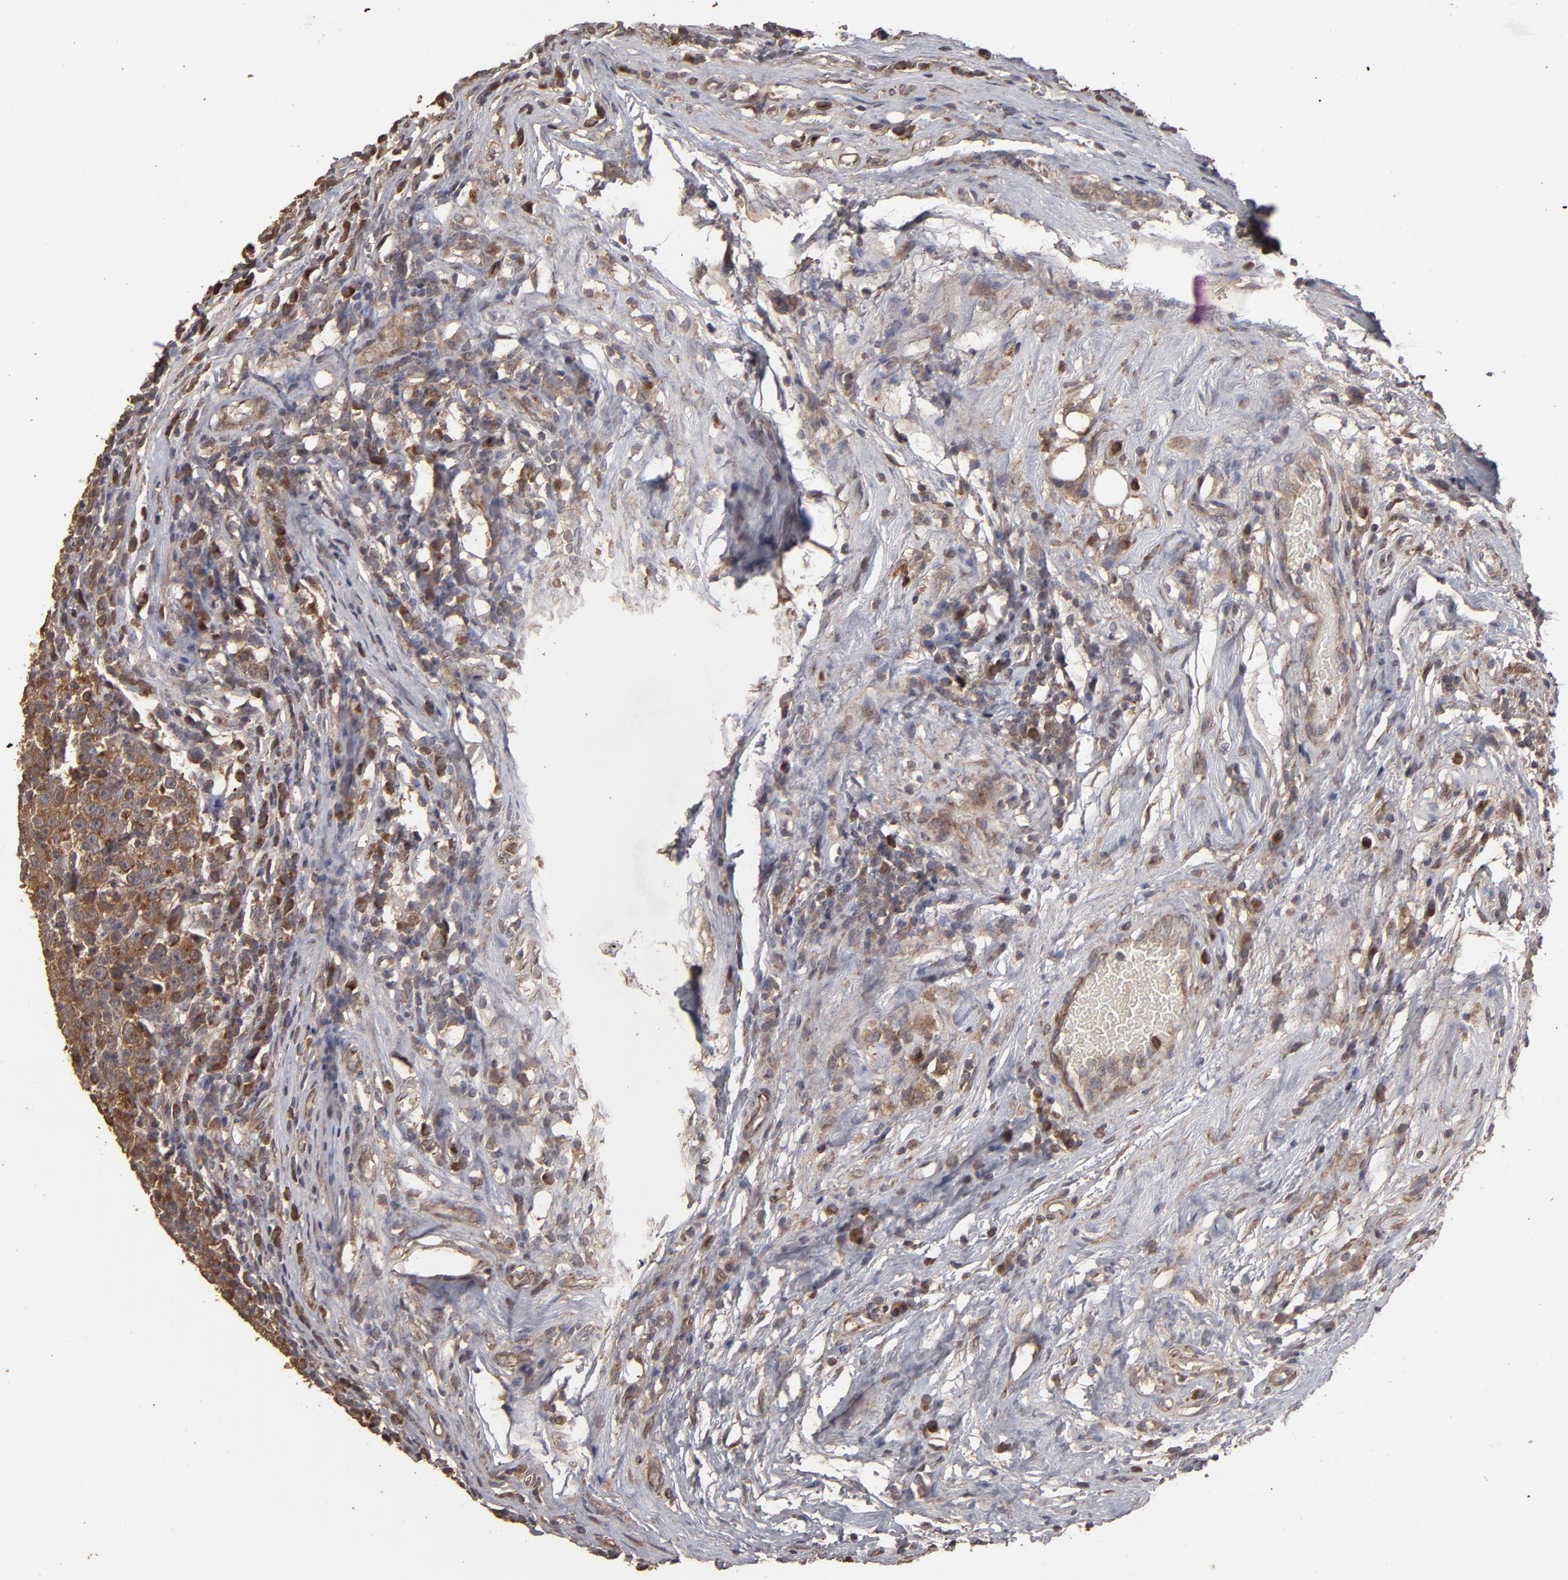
{"staining": {"intensity": "moderate", "quantity": ">75%", "location": "cytoplasmic/membranous"}, "tissue": "testis cancer", "cell_type": "Tumor cells", "image_type": "cancer", "snomed": [{"axis": "morphology", "description": "Seminoma, NOS"}, {"axis": "topography", "description": "Testis"}], "caption": "Protein staining shows moderate cytoplasmic/membranous positivity in about >75% of tumor cells in seminoma (testis).", "gene": "MMP2", "patient": {"sex": "male", "age": 43}}